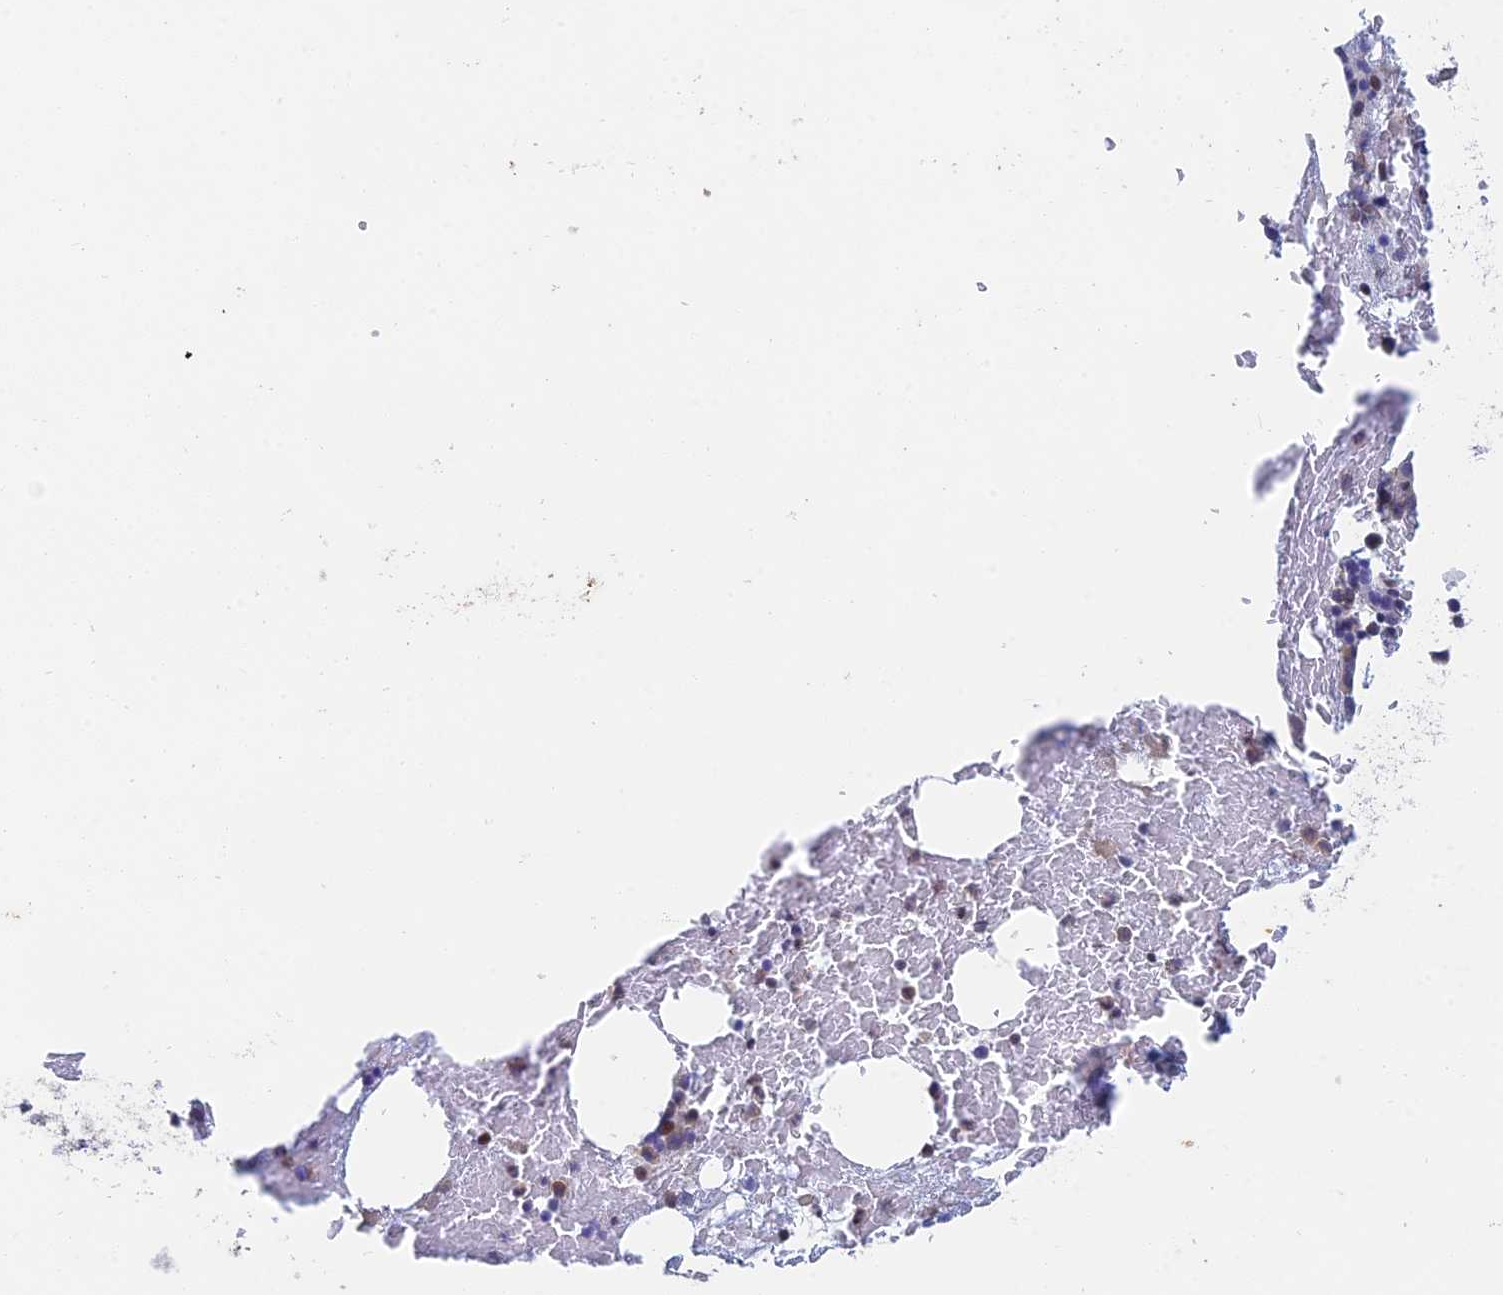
{"staining": {"intensity": "moderate", "quantity": "<25%", "location": "nuclear"}, "tissue": "bone marrow", "cell_type": "Hematopoietic cells", "image_type": "normal", "snomed": [{"axis": "morphology", "description": "Normal tissue, NOS"}, {"axis": "topography", "description": "Bone marrow"}], "caption": "An IHC micrograph of normal tissue is shown. Protein staining in brown shows moderate nuclear positivity in bone marrow within hematopoietic cells. The protein of interest is shown in brown color, while the nuclei are stained blue.", "gene": "MRPL17", "patient": {"sex": "male", "age": 72}}